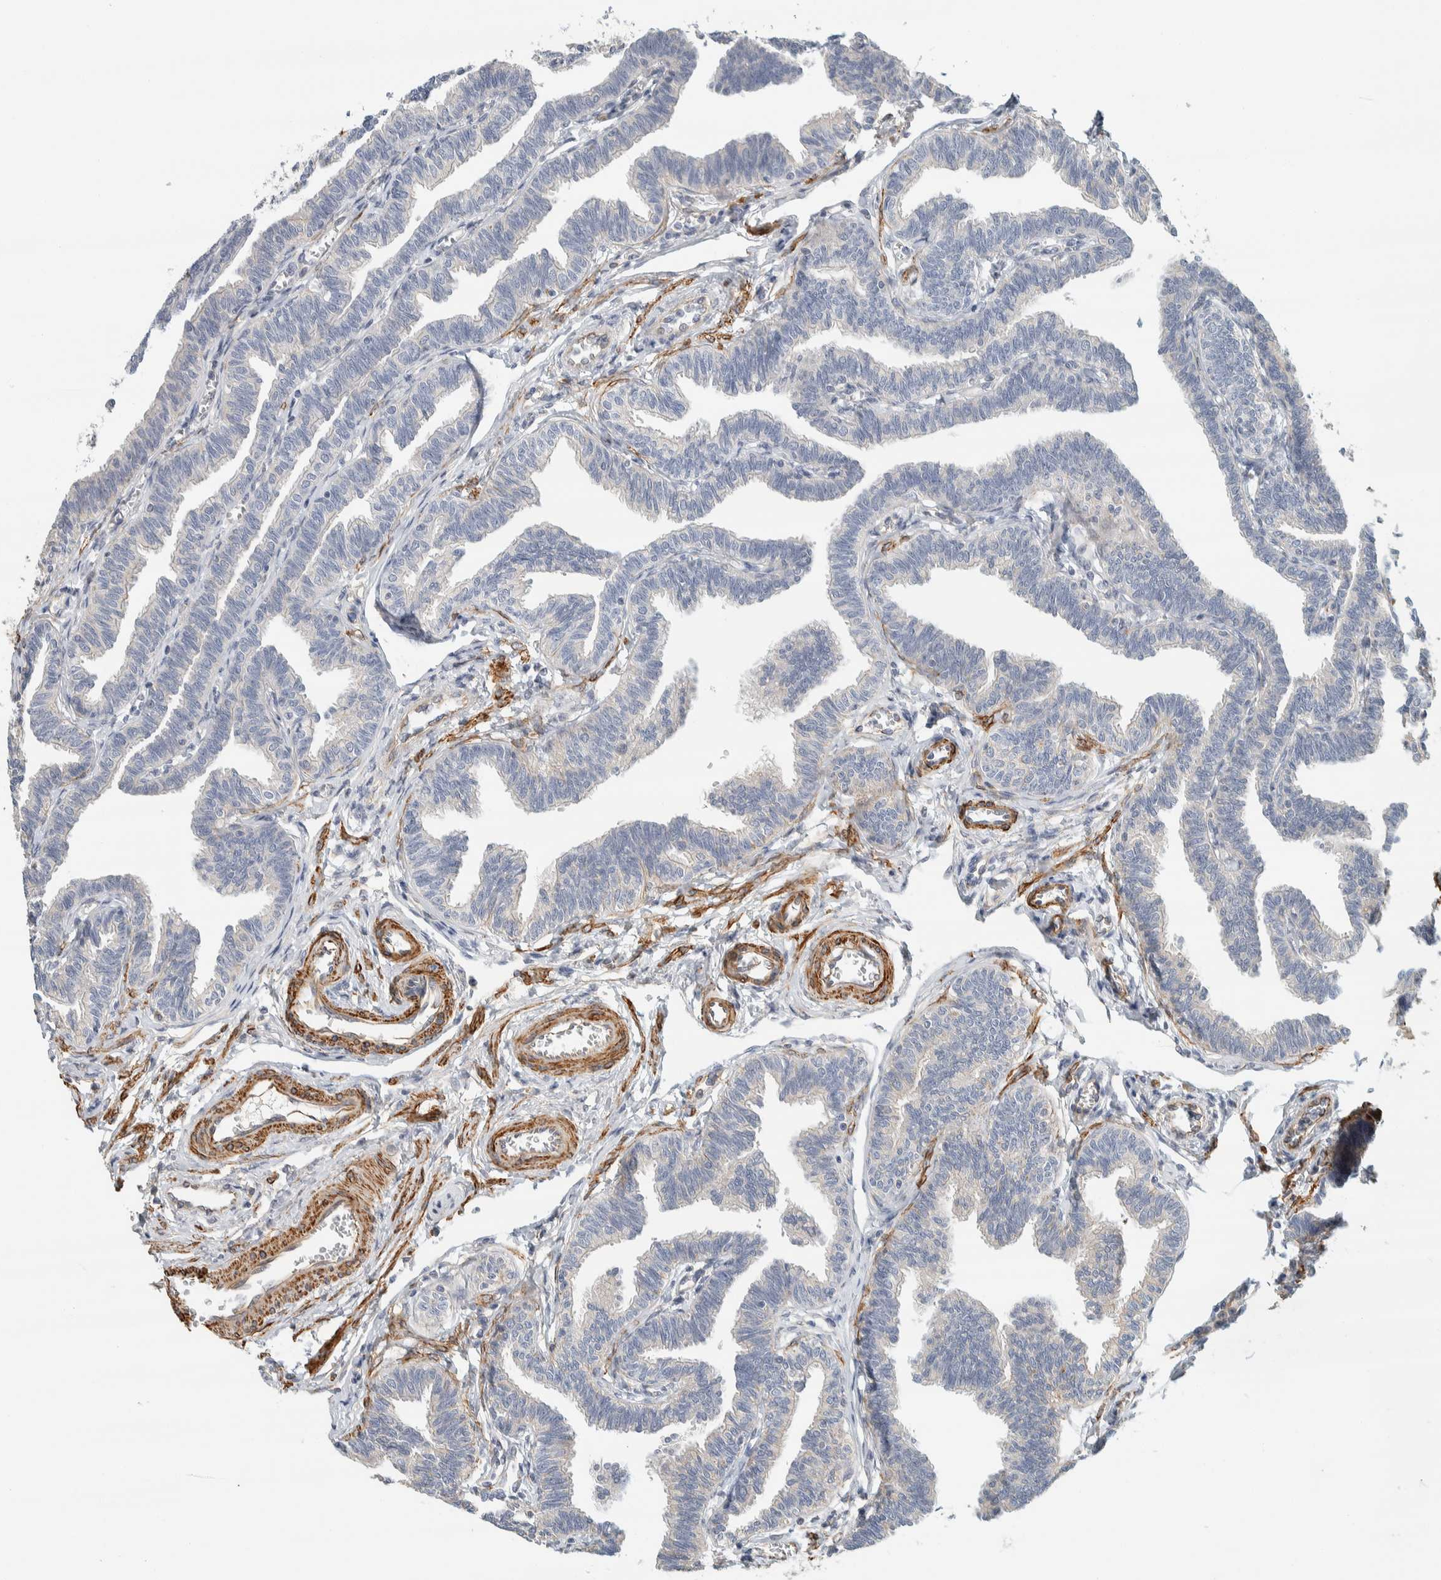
{"staining": {"intensity": "moderate", "quantity": "<25%", "location": "cytoplasmic/membranous"}, "tissue": "fallopian tube", "cell_type": "Glandular cells", "image_type": "normal", "snomed": [{"axis": "morphology", "description": "Normal tissue, NOS"}, {"axis": "topography", "description": "Fallopian tube"}, {"axis": "topography", "description": "Ovary"}], "caption": "Protein staining exhibits moderate cytoplasmic/membranous staining in approximately <25% of glandular cells in unremarkable fallopian tube.", "gene": "CDR2", "patient": {"sex": "female", "age": 23}}